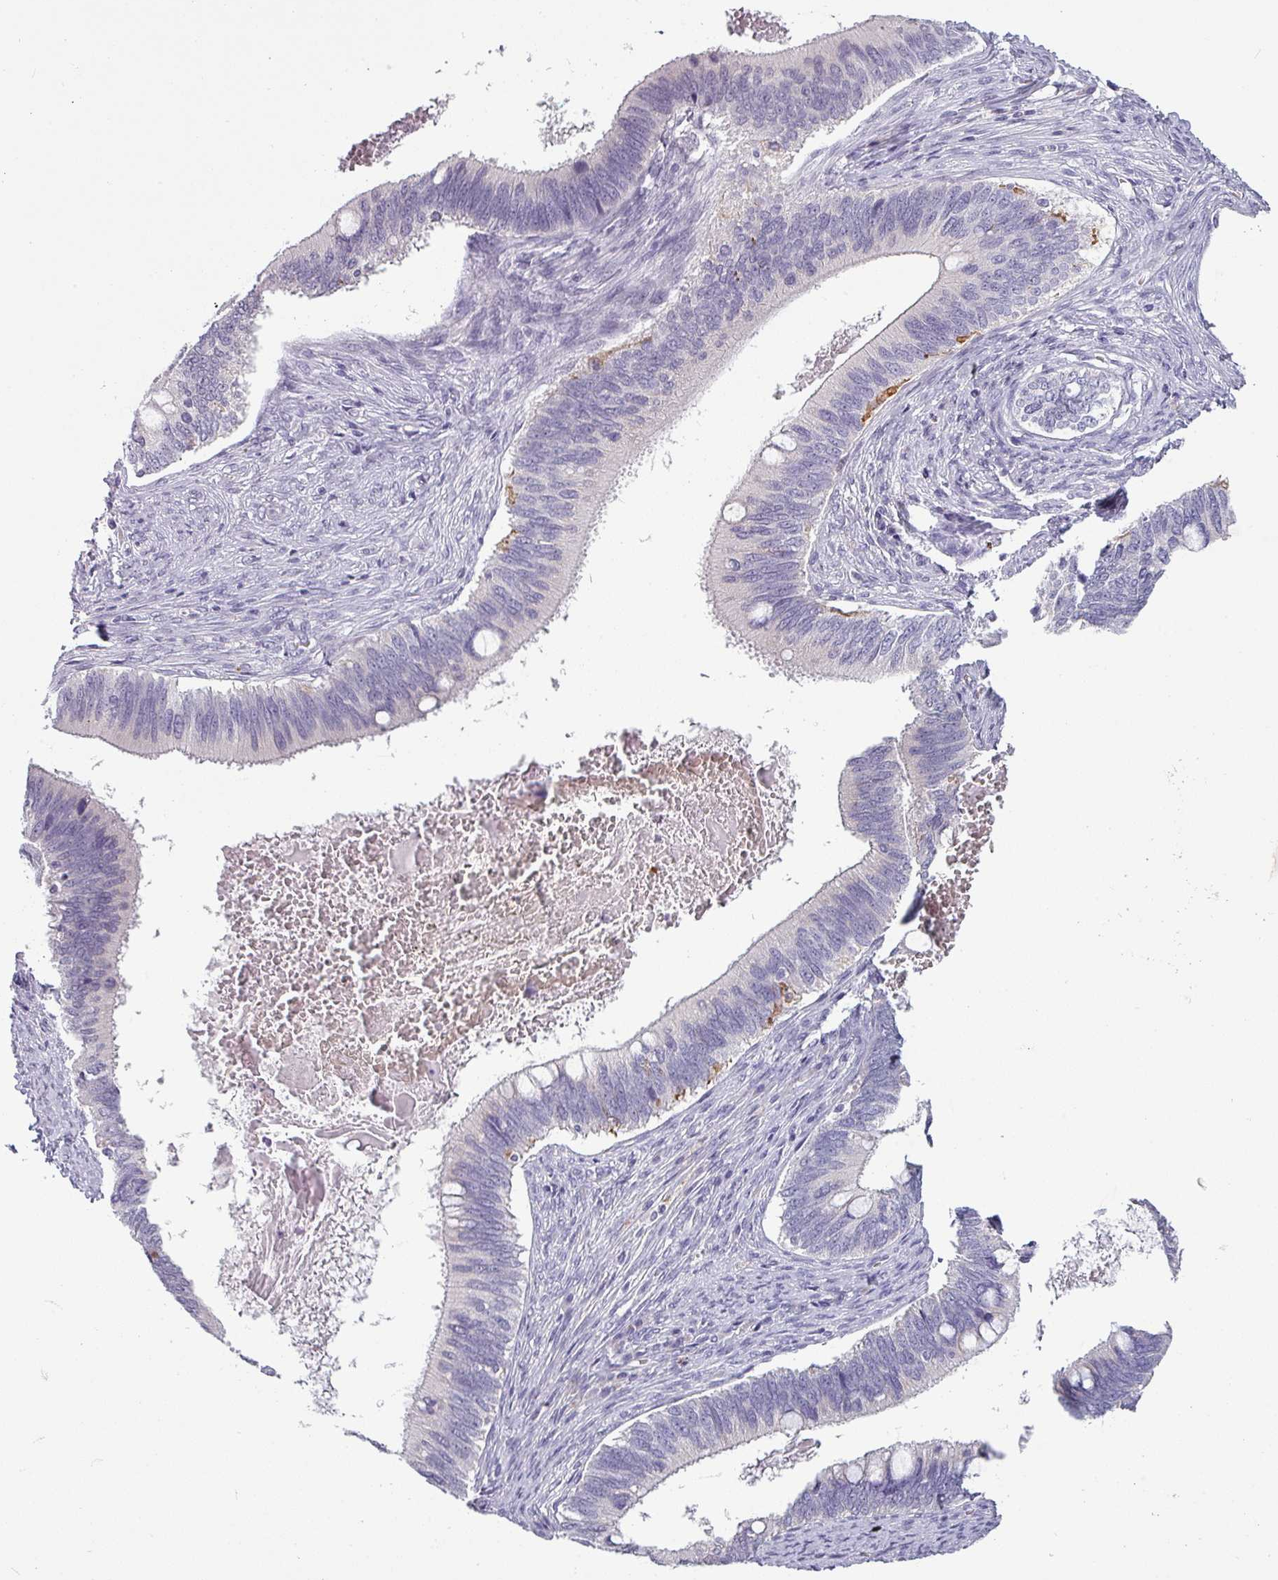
{"staining": {"intensity": "negative", "quantity": "none", "location": "none"}, "tissue": "cervical cancer", "cell_type": "Tumor cells", "image_type": "cancer", "snomed": [{"axis": "morphology", "description": "Adenocarcinoma, NOS"}, {"axis": "topography", "description": "Cervix"}], "caption": "A histopathology image of human adenocarcinoma (cervical) is negative for staining in tumor cells. (DAB immunohistochemistry (IHC) with hematoxylin counter stain).", "gene": "SLC26A9", "patient": {"sex": "female", "age": 42}}